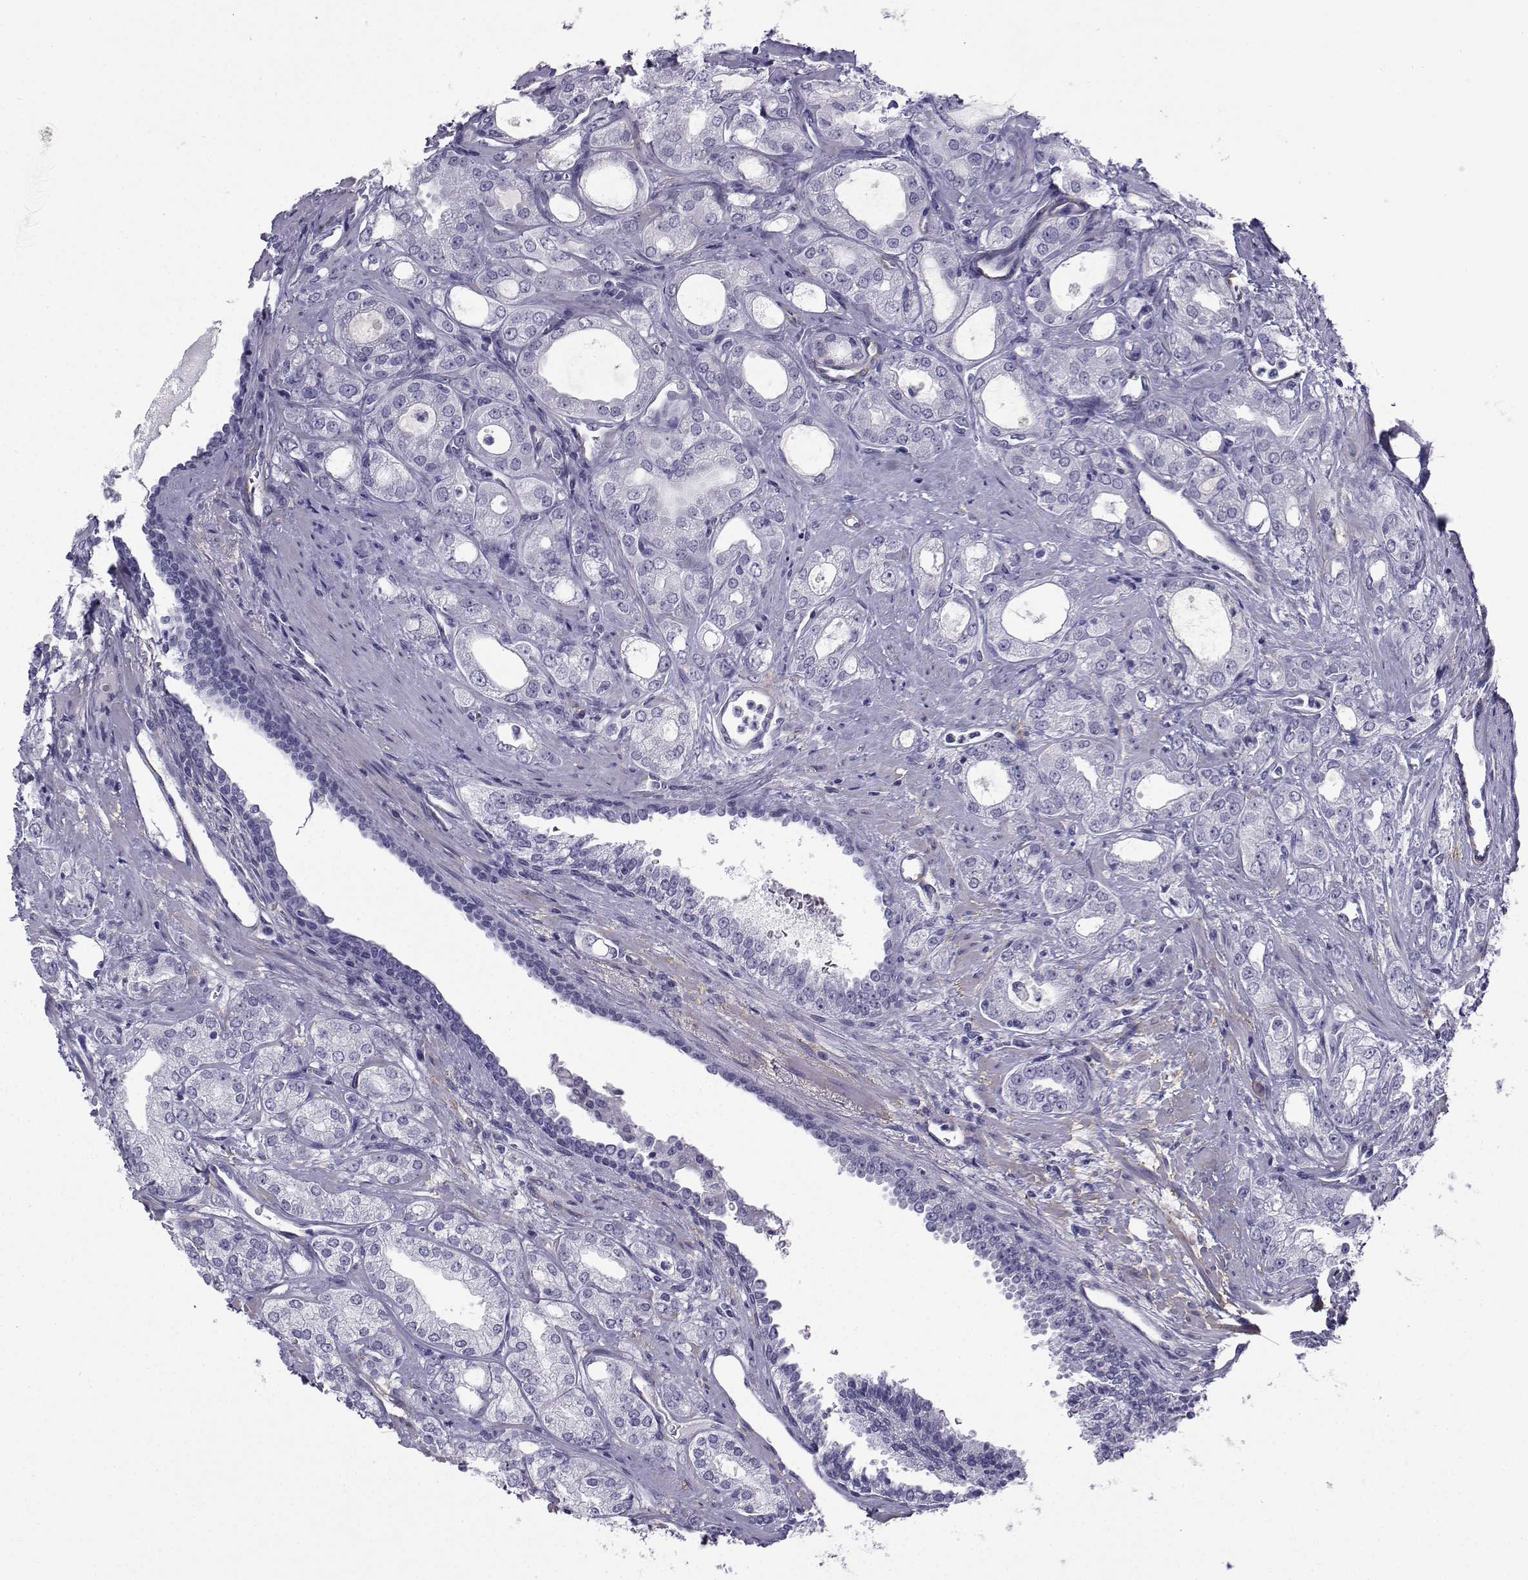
{"staining": {"intensity": "negative", "quantity": "none", "location": "none"}, "tissue": "prostate cancer", "cell_type": "Tumor cells", "image_type": "cancer", "snomed": [{"axis": "morphology", "description": "Adenocarcinoma, NOS"}, {"axis": "morphology", "description": "Adenocarcinoma, High grade"}, {"axis": "topography", "description": "Prostate"}], "caption": "Micrograph shows no protein positivity in tumor cells of high-grade adenocarcinoma (prostate) tissue. (Immunohistochemistry, brightfield microscopy, high magnification).", "gene": "SPANXD", "patient": {"sex": "male", "age": 70}}